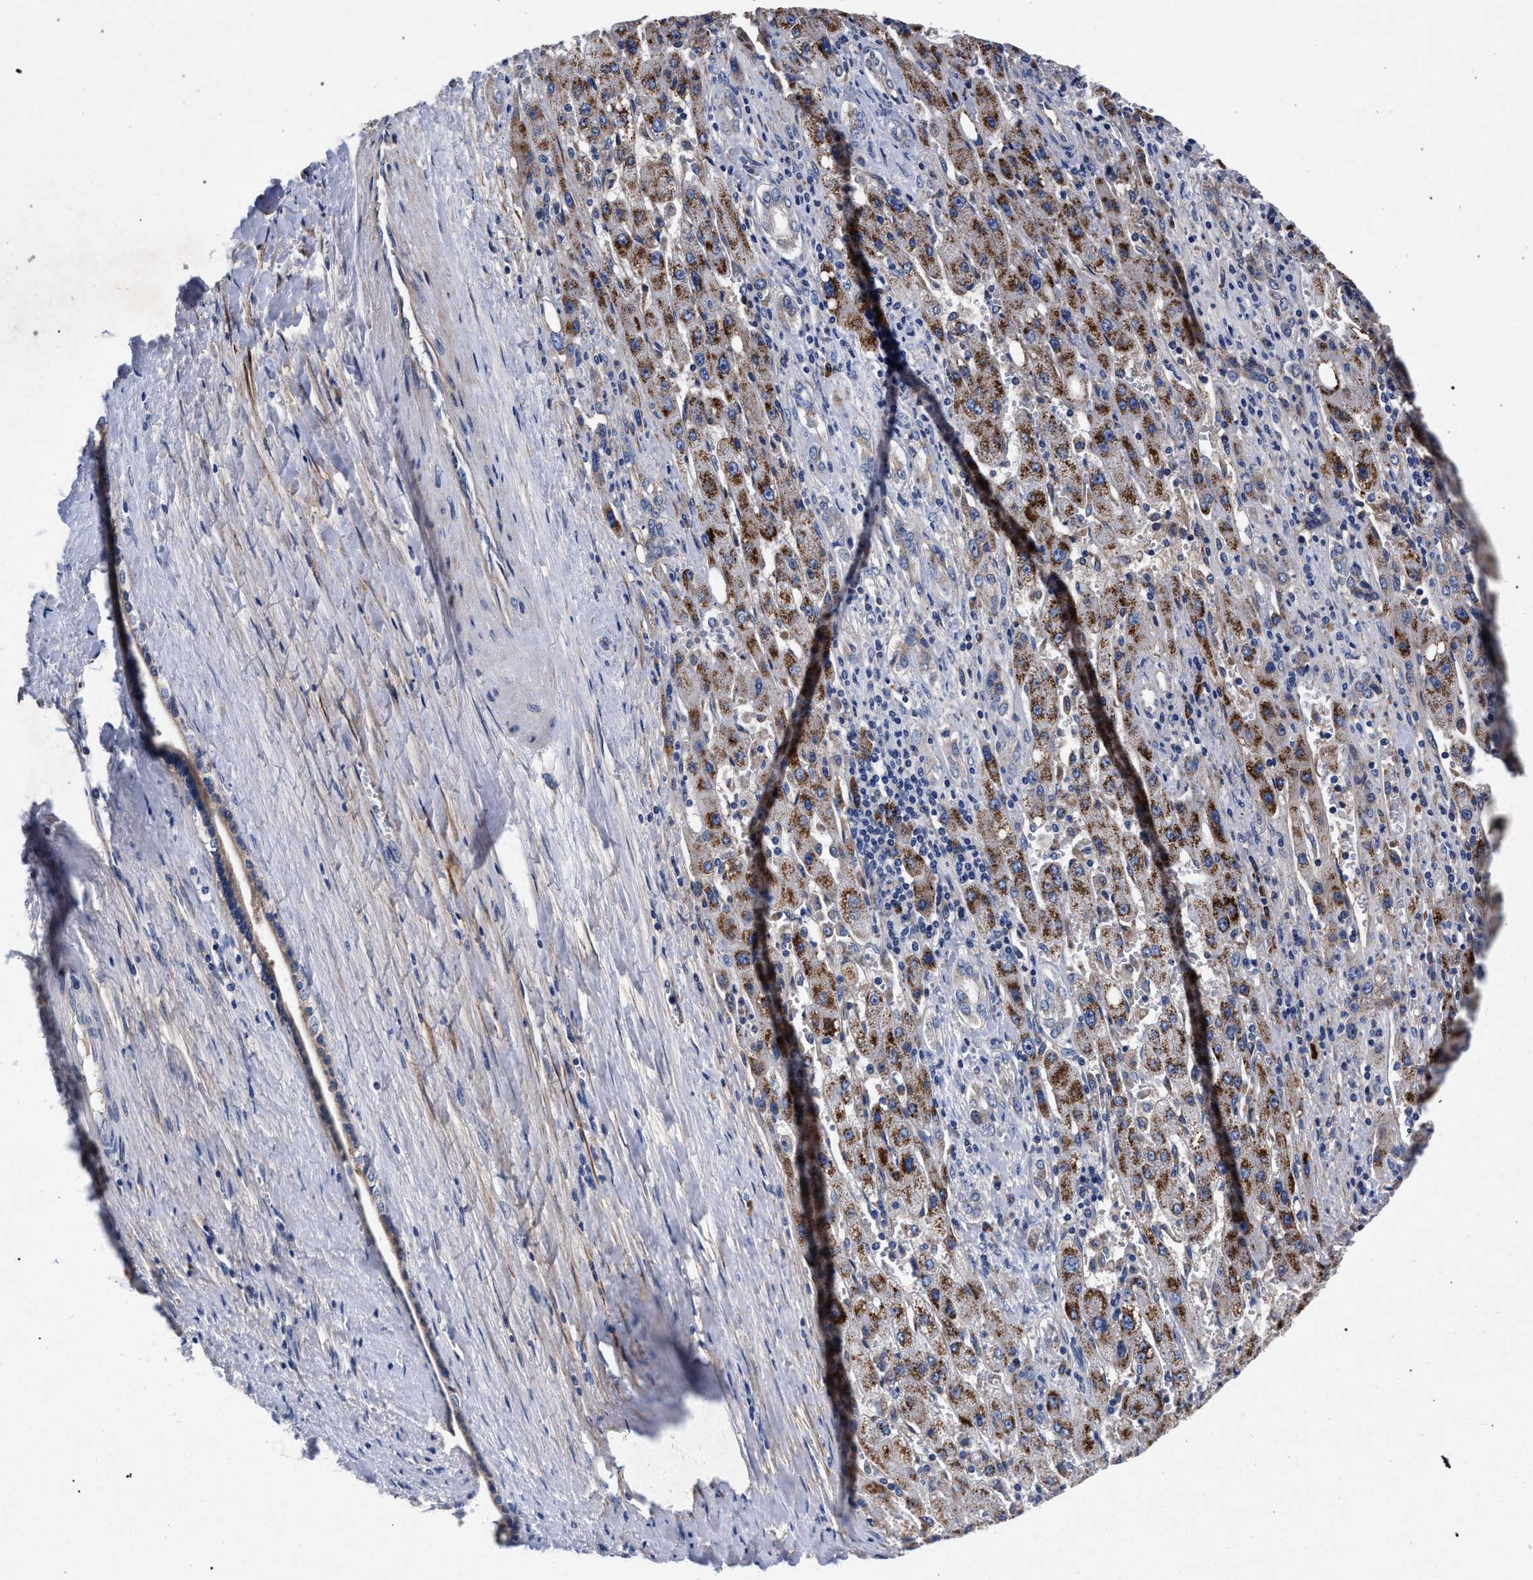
{"staining": {"intensity": "strong", "quantity": ">75%", "location": "cytoplasmic/membranous"}, "tissue": "liver cancer", "cell_type": "Tumor cells", "image_type": "cancer", "snomed": [{"axis": "morphology", "description": "Carcinoma, Hepatocellular, NOS"}, {"axis": "topography", "description": "Liver"}], "caption": "An IHC photomicrograph of tumor tissue is shown. Protein staining in brown highlights strong cytoplasmic/membranous positivity in hepatocellular carcinoma (liver) within tumor cells.", "gene": "ACOX1", "patient": {"sex": "female", "age": 73}}